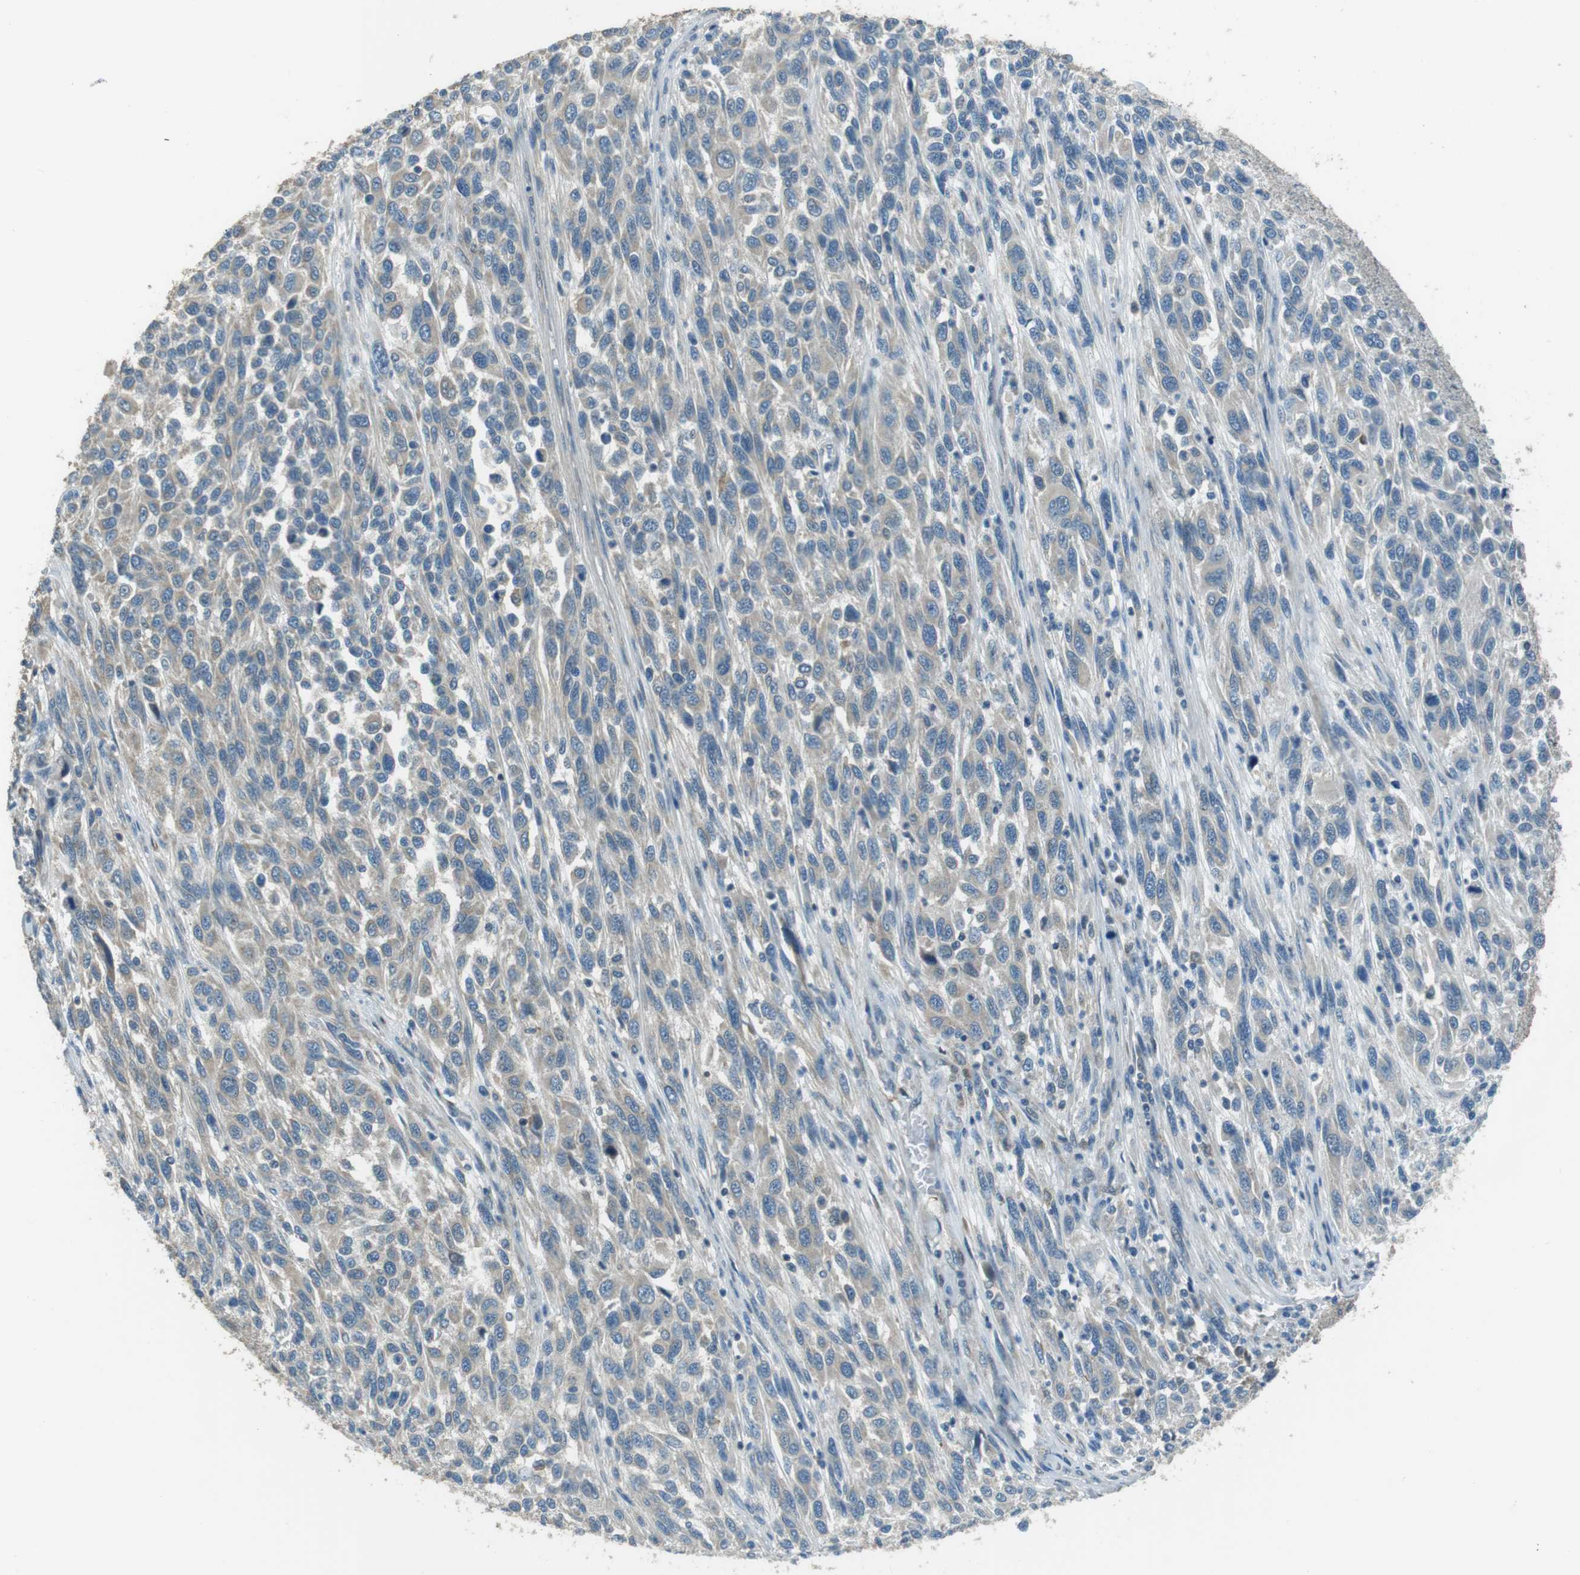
{"staining": {"intensity": "negative", "quantity": "none", "location": "none"}, "tissue": "melanoma", "cell_type": "Tumor cells", "image_type": "cancer", "snomed": [{"axis": "morphology", "description": "Malignant melanoma, Metastatic site"}, {"axis": "topography", "description": "Lymph node"}], "caption": "High power microscopy image of an immunohistochemistry micrograph of malignant melanoma (metastatic site), revealing no significant positivity in tumor cells.", "gene": "MFAP3", "patient": {"sex": "male", "age": 61}}